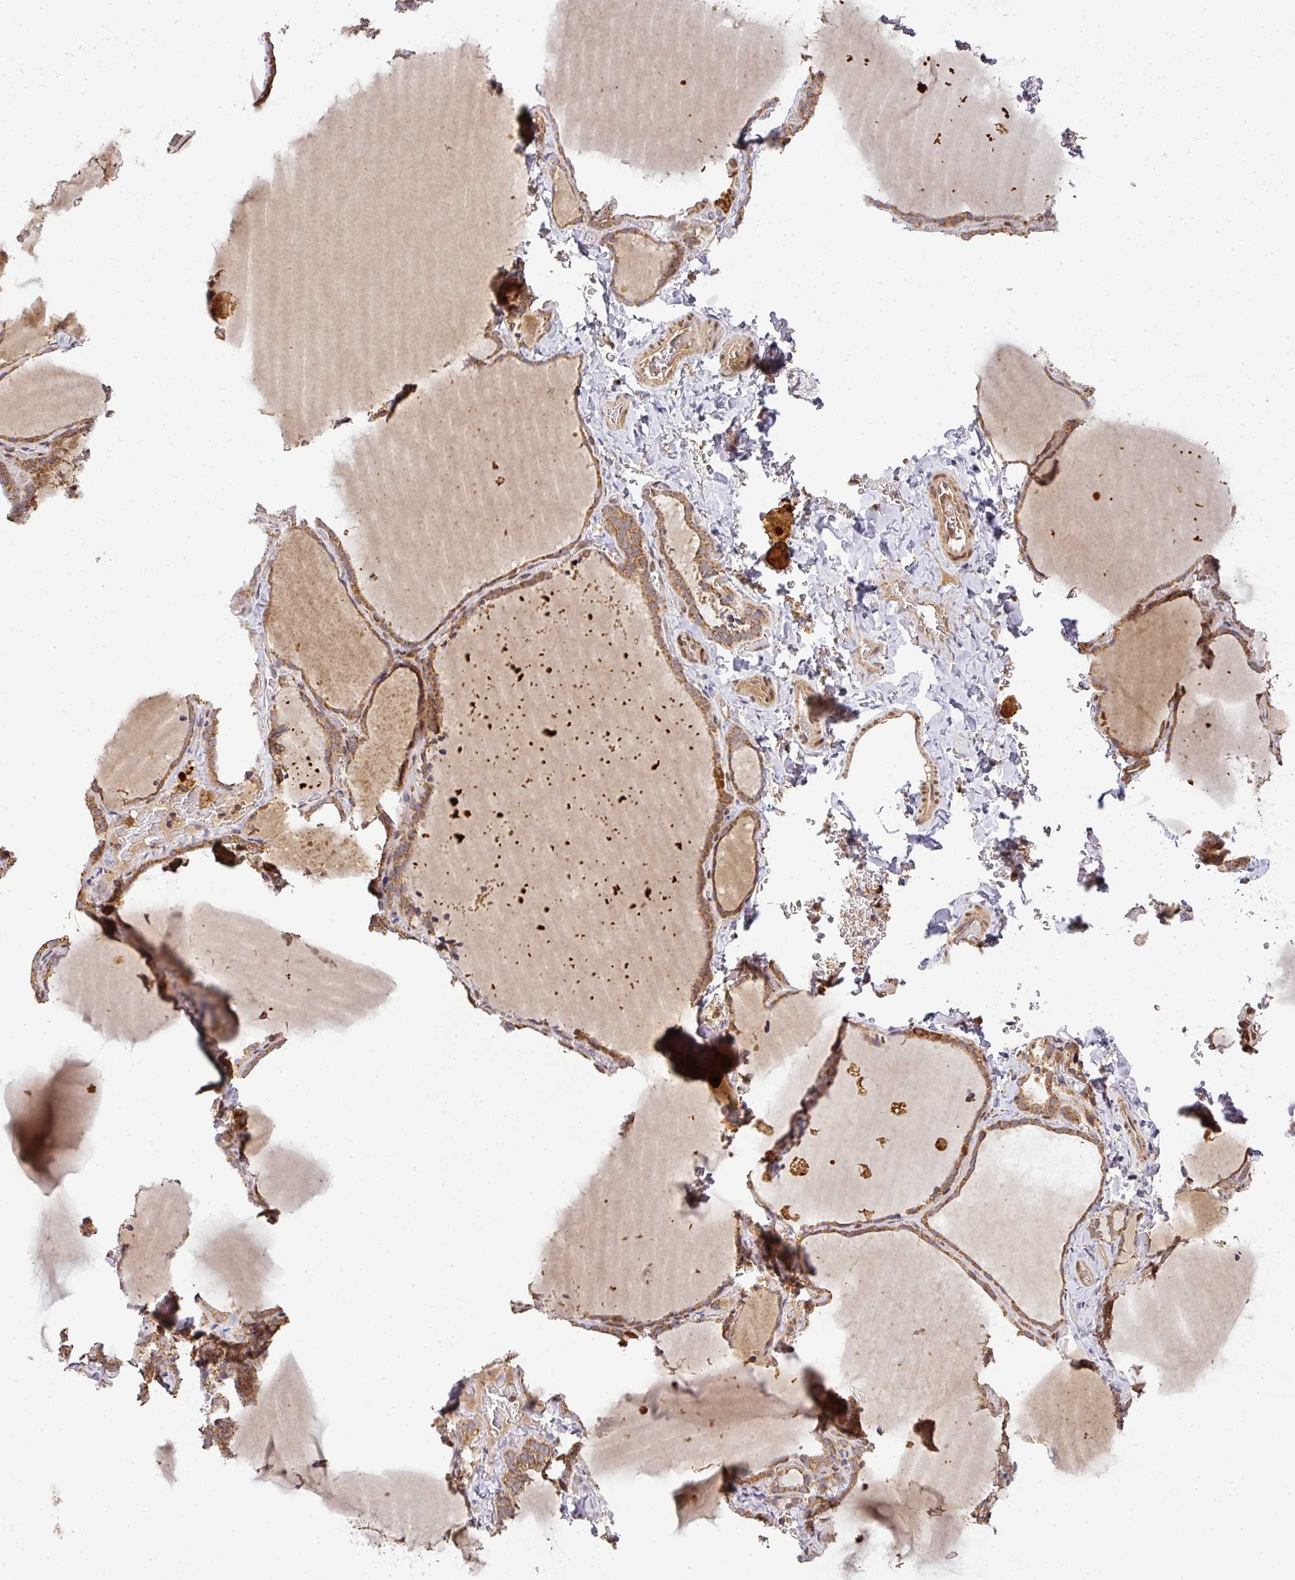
{"staining": {"intensity": "moderate", "quantity": ">75%", "location": "cytoplasmic/membranous"}, "tissue": "thyroid gland", "cell_type": "Glandular cells", "image_type": "normal", "snomed": [{"axis": "morphology", "description": "Normal tissue, NOS"}, {"axis": "topography", "description": "Thyroid gland"}], "caption": "The image demonstrates staining of unremarkable thyroid gland, revealing moderate cytoplasmic/membranous protein expression (brown color) within glandular cells. (DAB IHC with brightfield microscopy, high magnification).", "gene": "MALSU1", "patient": {"sex": "female", "age": 22}}